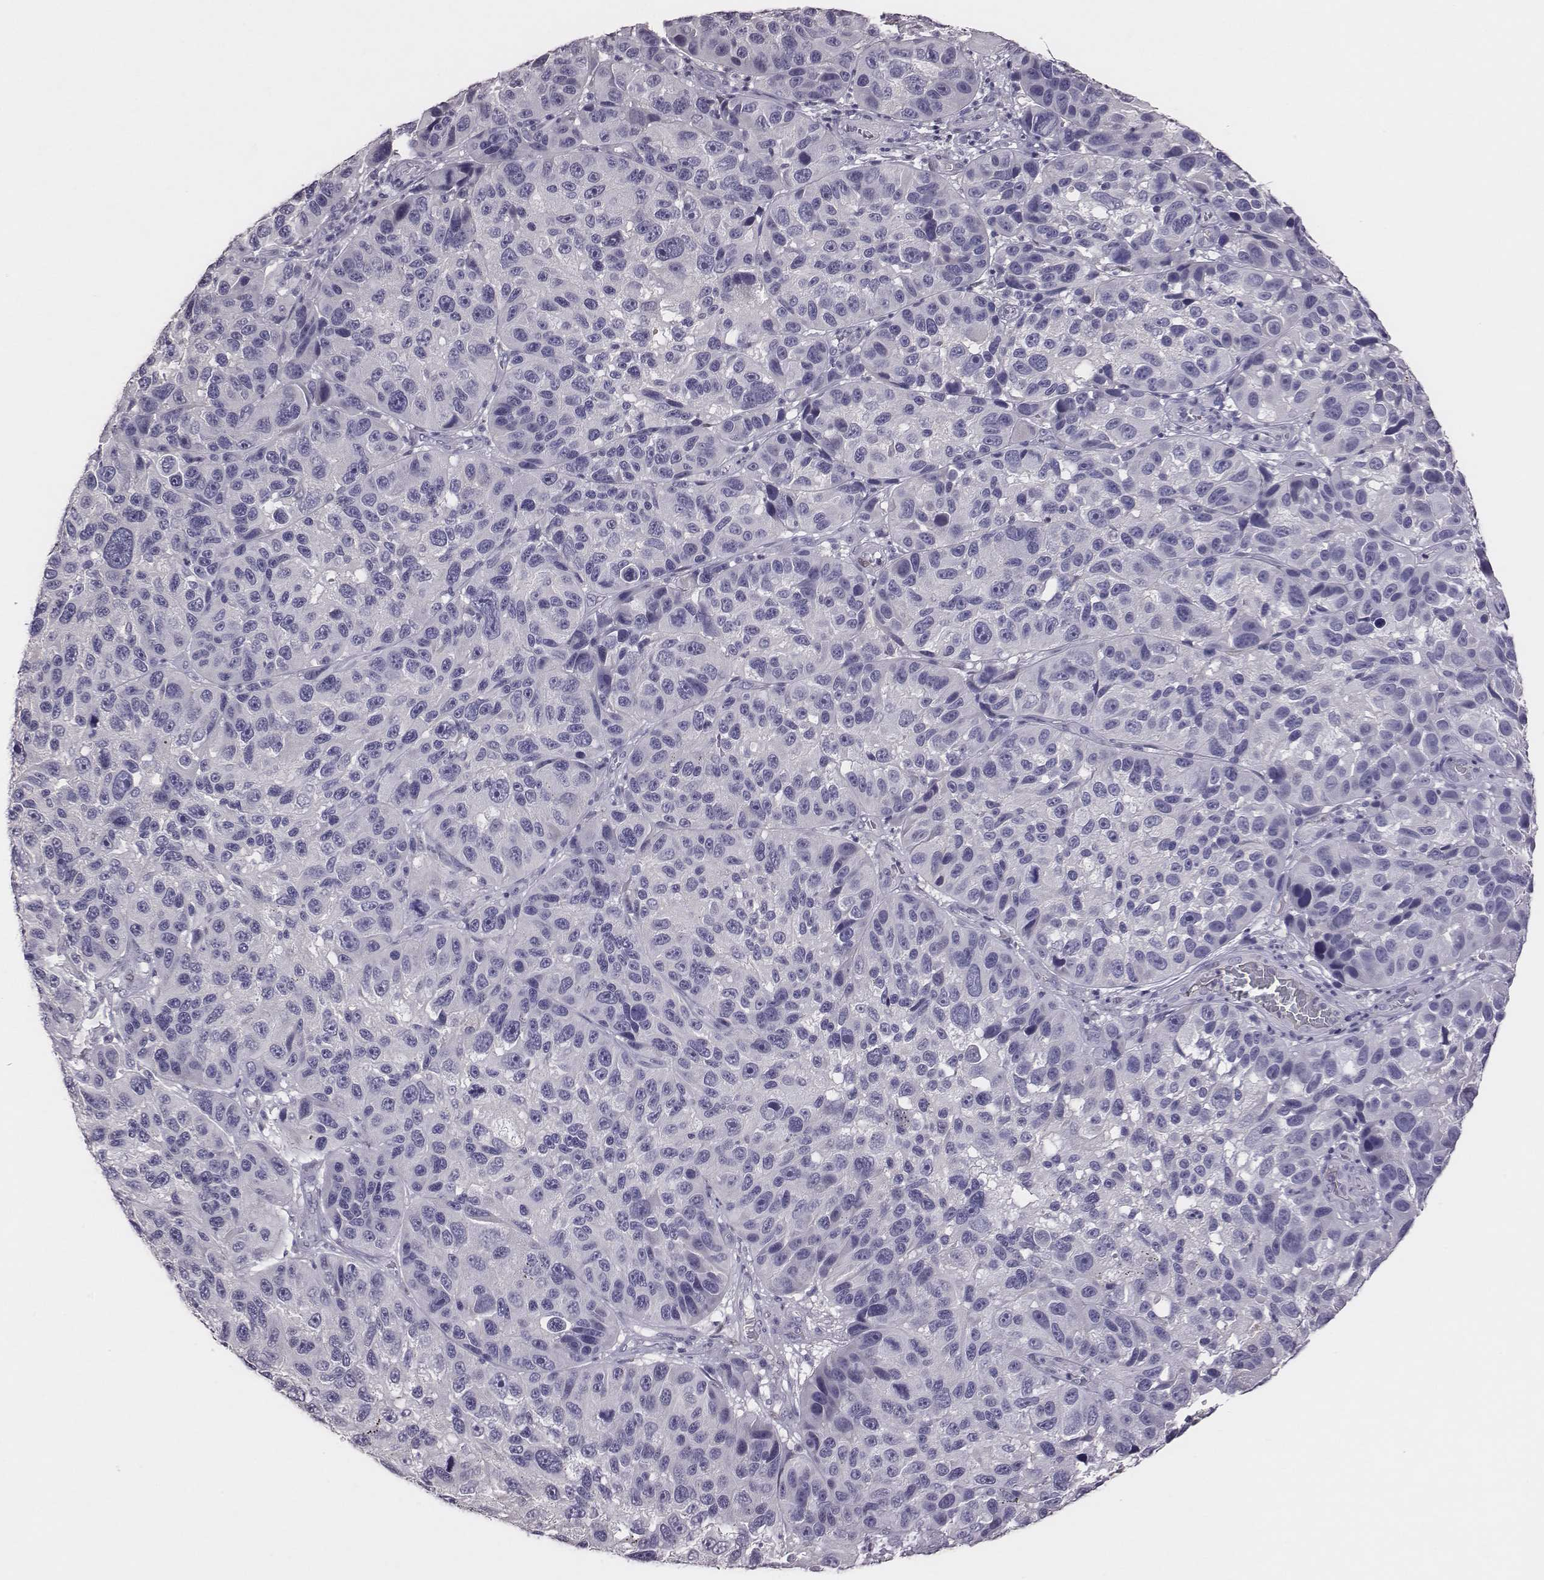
{"staining": {"intensity": "negative", "quantity": "none", "location": "none"}, "tissue": "melanoma", "cell_type": "Tumor cells", "image_type": "cancer", "snomed": [{"axis": "morphology", "description": "Malignant melanoma, NOS"}, {"axis": "topography", "description": "Skin"}], "caption": "Protein analysis of melanoma demonstrates no significant expression in tumor cells.", "gene": "EN1", "patient": {"sex": "male", "age": 53}}